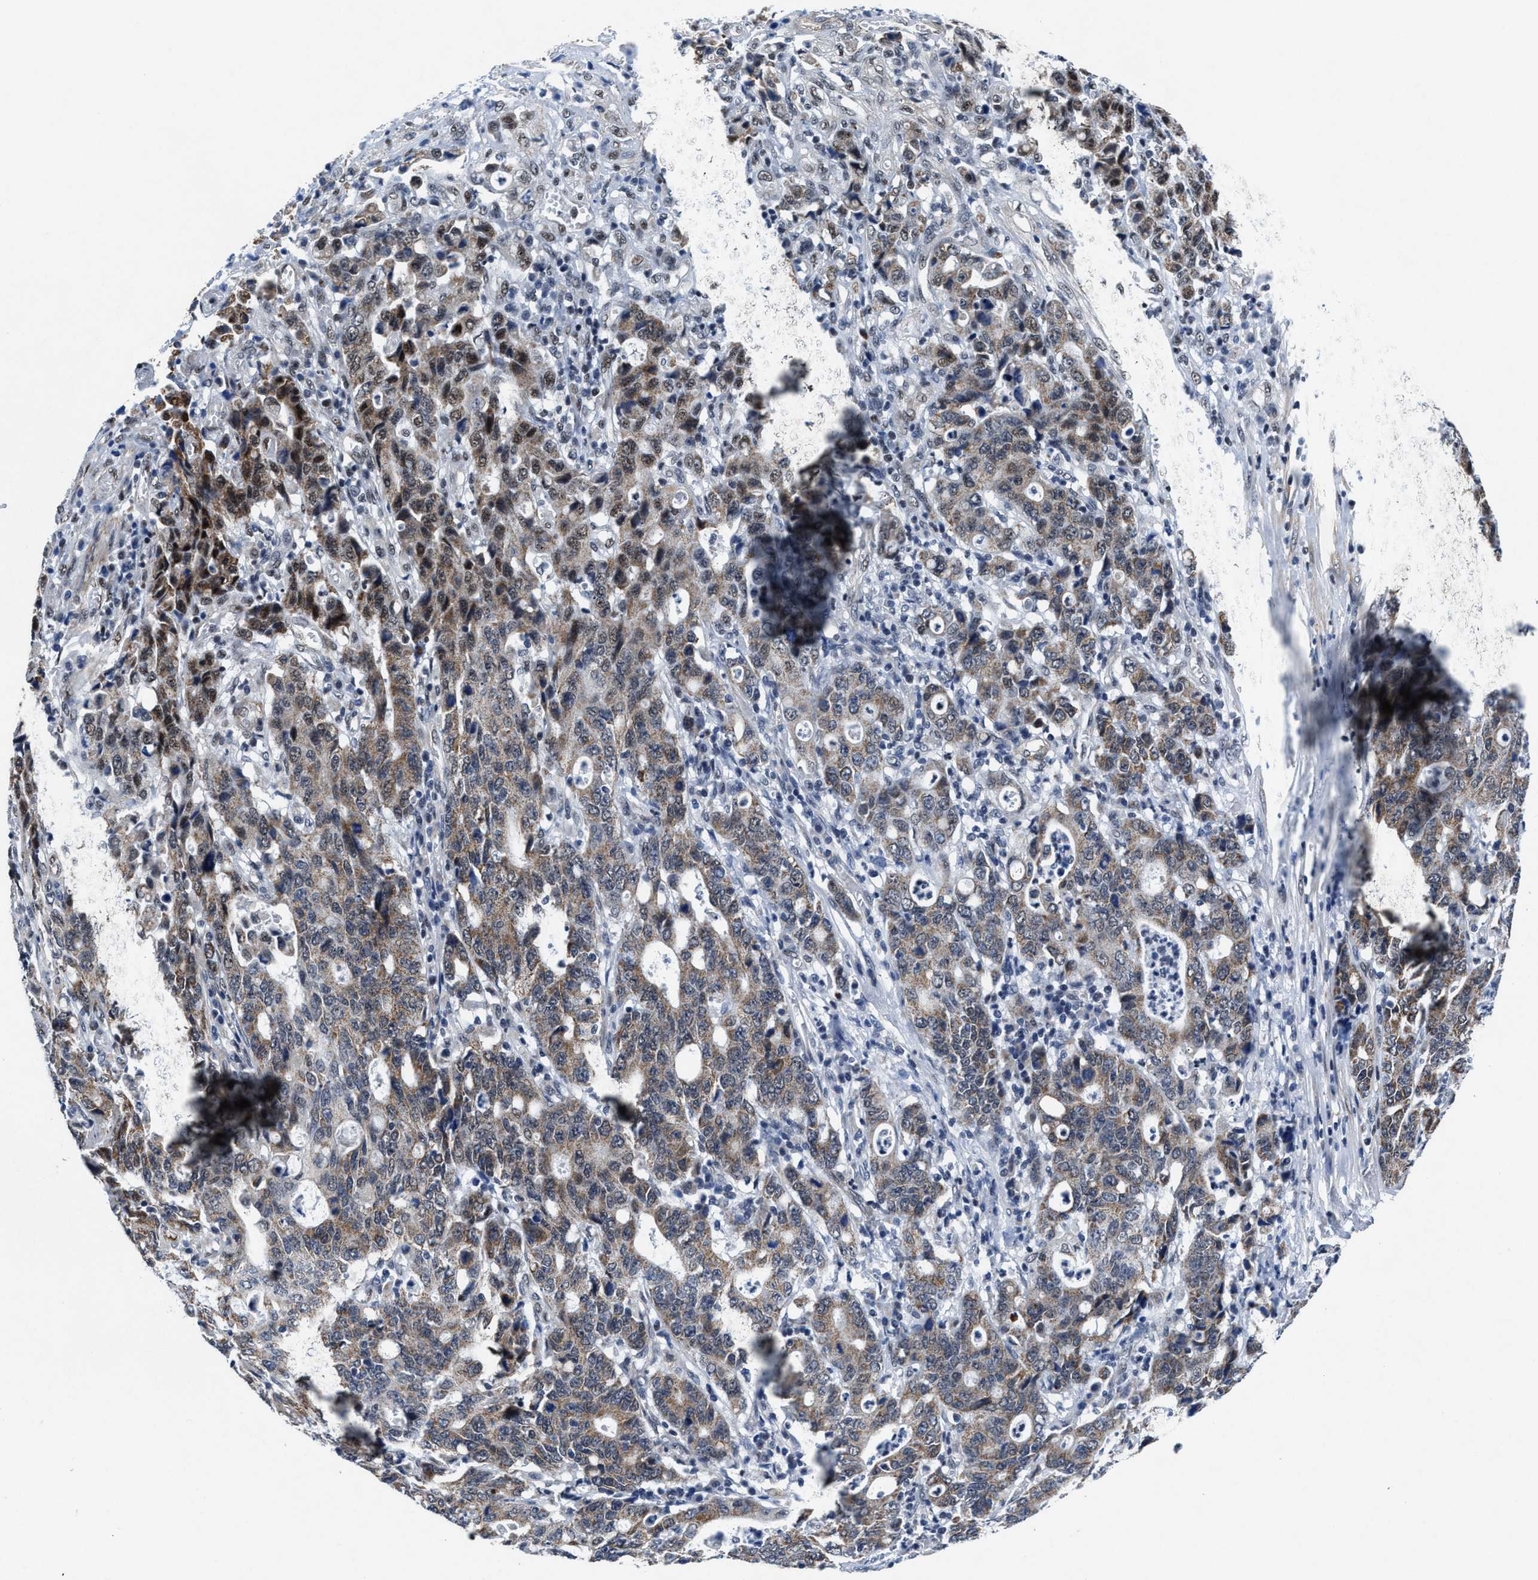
{"staining": {"intensity": "moderate", "quantity": ">75%", "location": "cytoplasmic/membranous,nuclear"}, "tissue": "stomach cancer", "cell_type": "Tumor cells", "image_type": "cancer", "snomed": [{"axis": "morphology", "description": "Adenocarcinoma, NOS"}, {"axis": "topography", "description": "Stomach, upper"}], "caption": "Immunohistochemistry photomicrograph of neoplastic tissue: adenocarcinoma (stomach) stained using immunohistochemistry exhibits medium levels of moderate protein expression localized specifically in the cytoplasmic/membranous and nuclear of tumor cells, appearing as a cytoplasmic/membranous and nuclear brown color.", "gene": "ID3", "patient": {"sex": "male", "age": 69}}